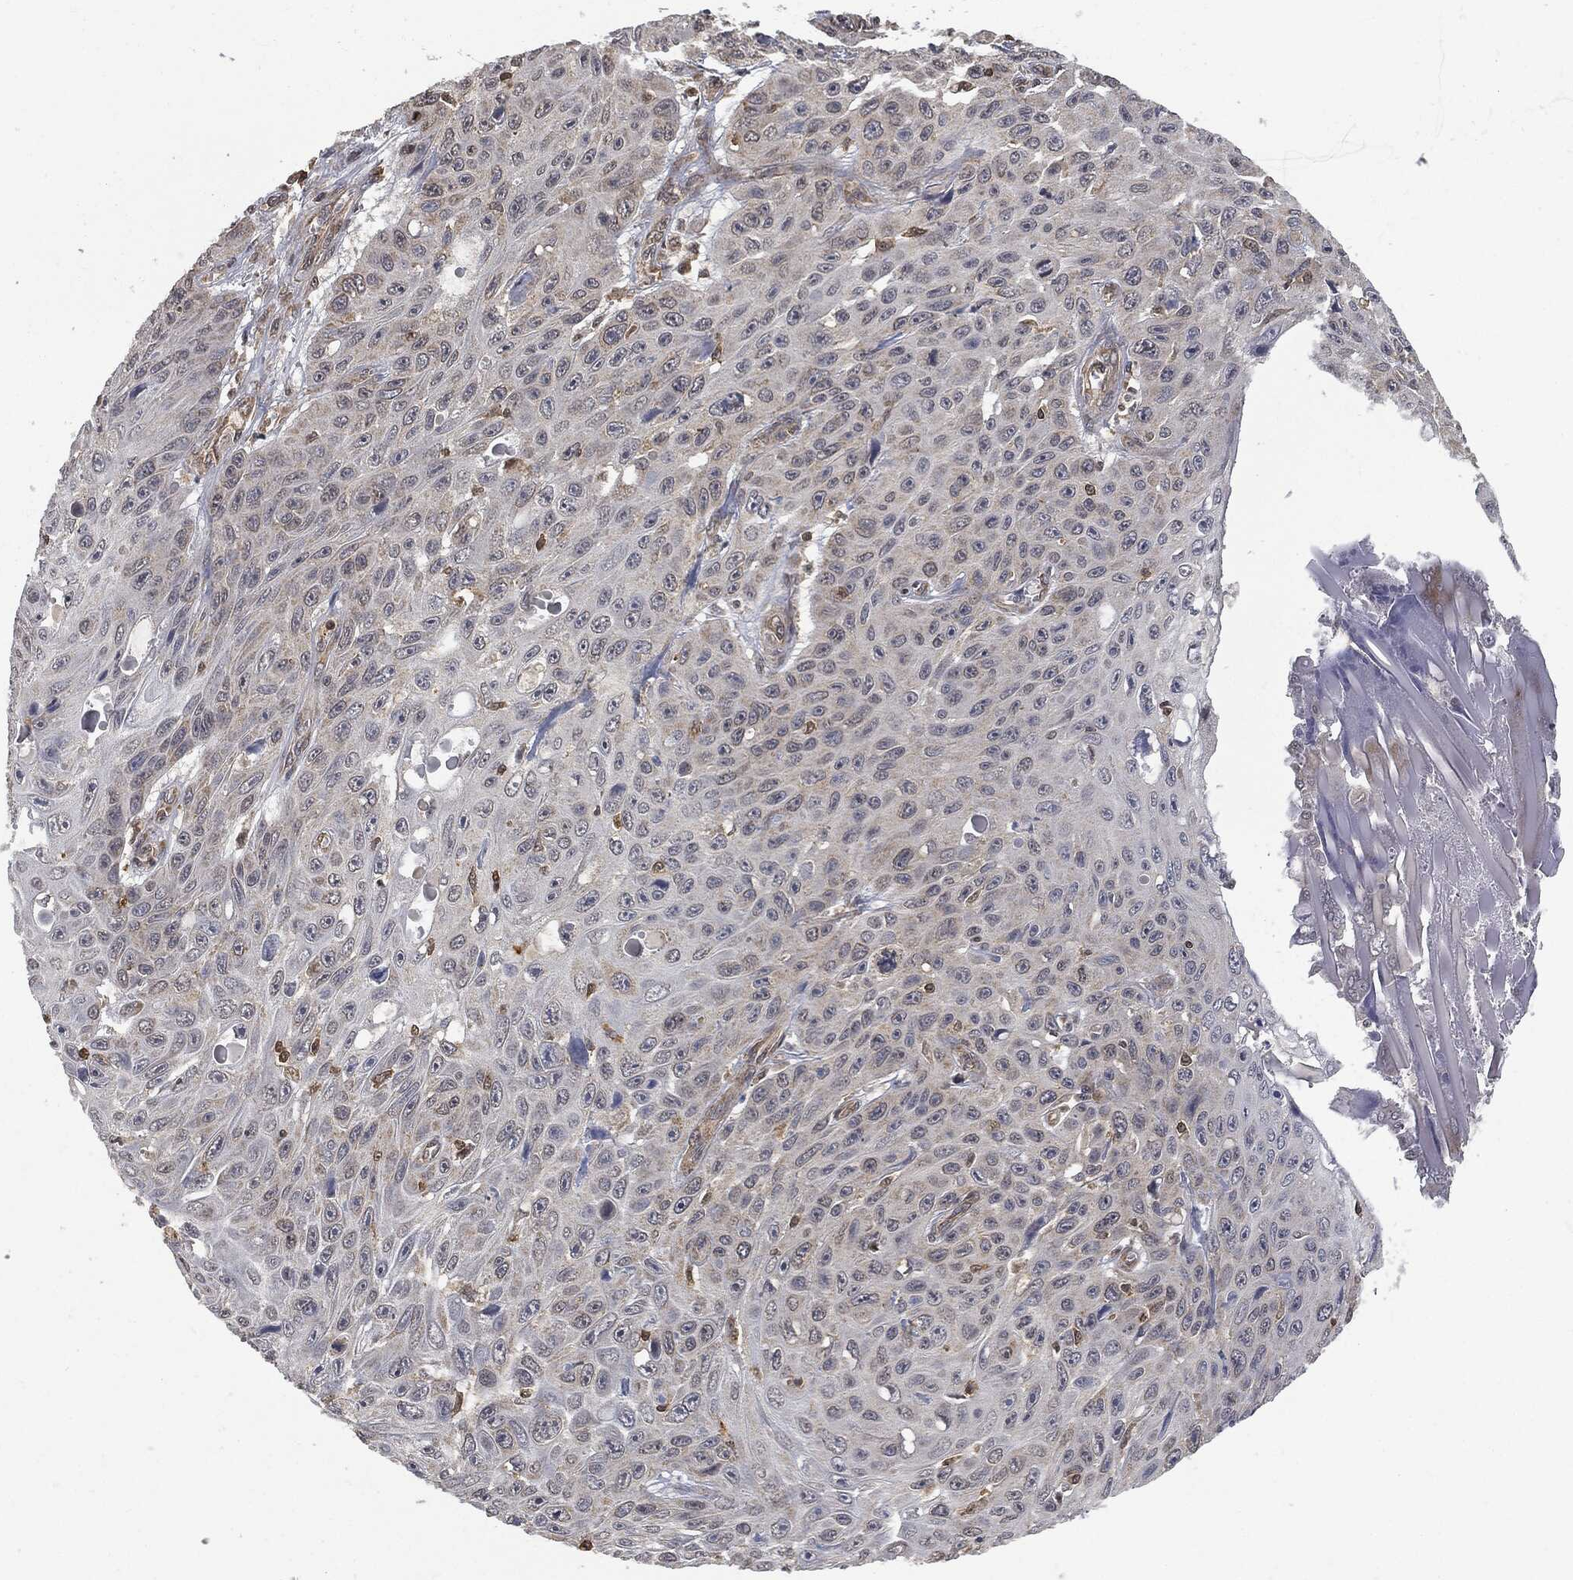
{"staining": {"intensity": "negative", "quantity": "none", "location": "none"}, "tissue": "skin cancer", "cell_type": "Tumor cells", "image_type": "cancer", "snomed": [{"axis": "morphology", "description": "Squamous cell carcinoma, NOS"}, {"axis": "topography", "description": "Skin"}], "caption": "DAB immunohistochemical staining of skin cancer (squamous cell carcinoma) shows no significant positivity in tumor cells. Brightfield microscopy of immunohistochemistry stained with DAB (3,3'-diaminobenzidine) (brown) and hematoxylin (blue), captured at high magnification.", "gene": "PSMB10", "patient": {"sex": "male", "age": 82}}